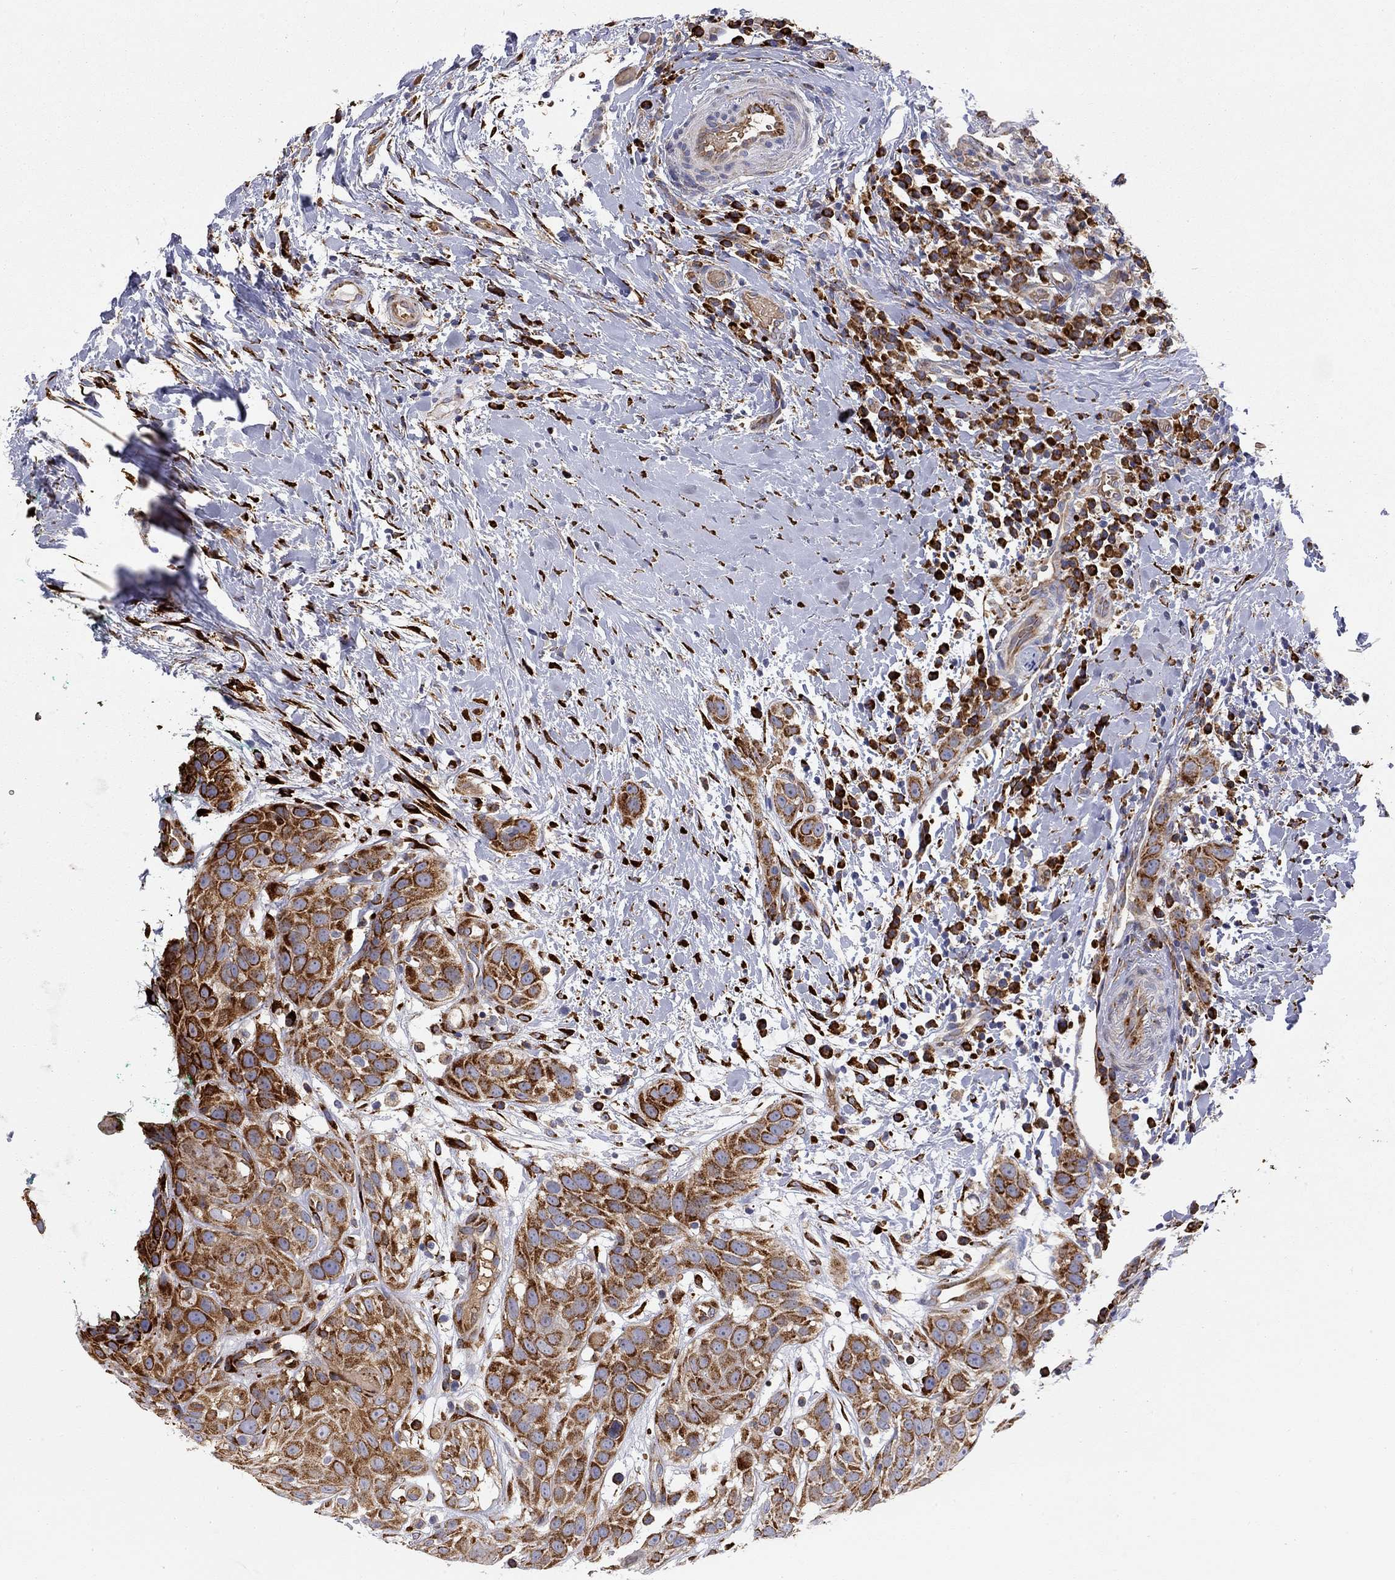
{"staining": {"intensity": "strong", "quantity": ">75%", "location": "cytoplasmic/membranous"}, "tissue": "head and neck cancer", "cell_type": "Tumor cells", "image_type": "cancer", "snomed": [{"axis": "morphology", "description": "Normal tissue, NOS"}, {"axis": "morphology", "description": "Squamous cell carcinoma, NOS"}, {"axis": "topography", "description": "Oral tissue"}, {"axis": "topography", "description": "Salivary gland"}, {"axis": "topography", "description": "Head-Neck"}], "caption": "IHC micrograph of neoplastic tissue: head and neck squamous cell carcinoma stained using IHC displays high levels of strong protein expression localized specifically in the cytoplasmic/membranous of tumor cells, appearing as a cytoplasmic/membranous brown color.", "gene": "CASTOR1", "patient": {"sex": "female", "age": 62}}